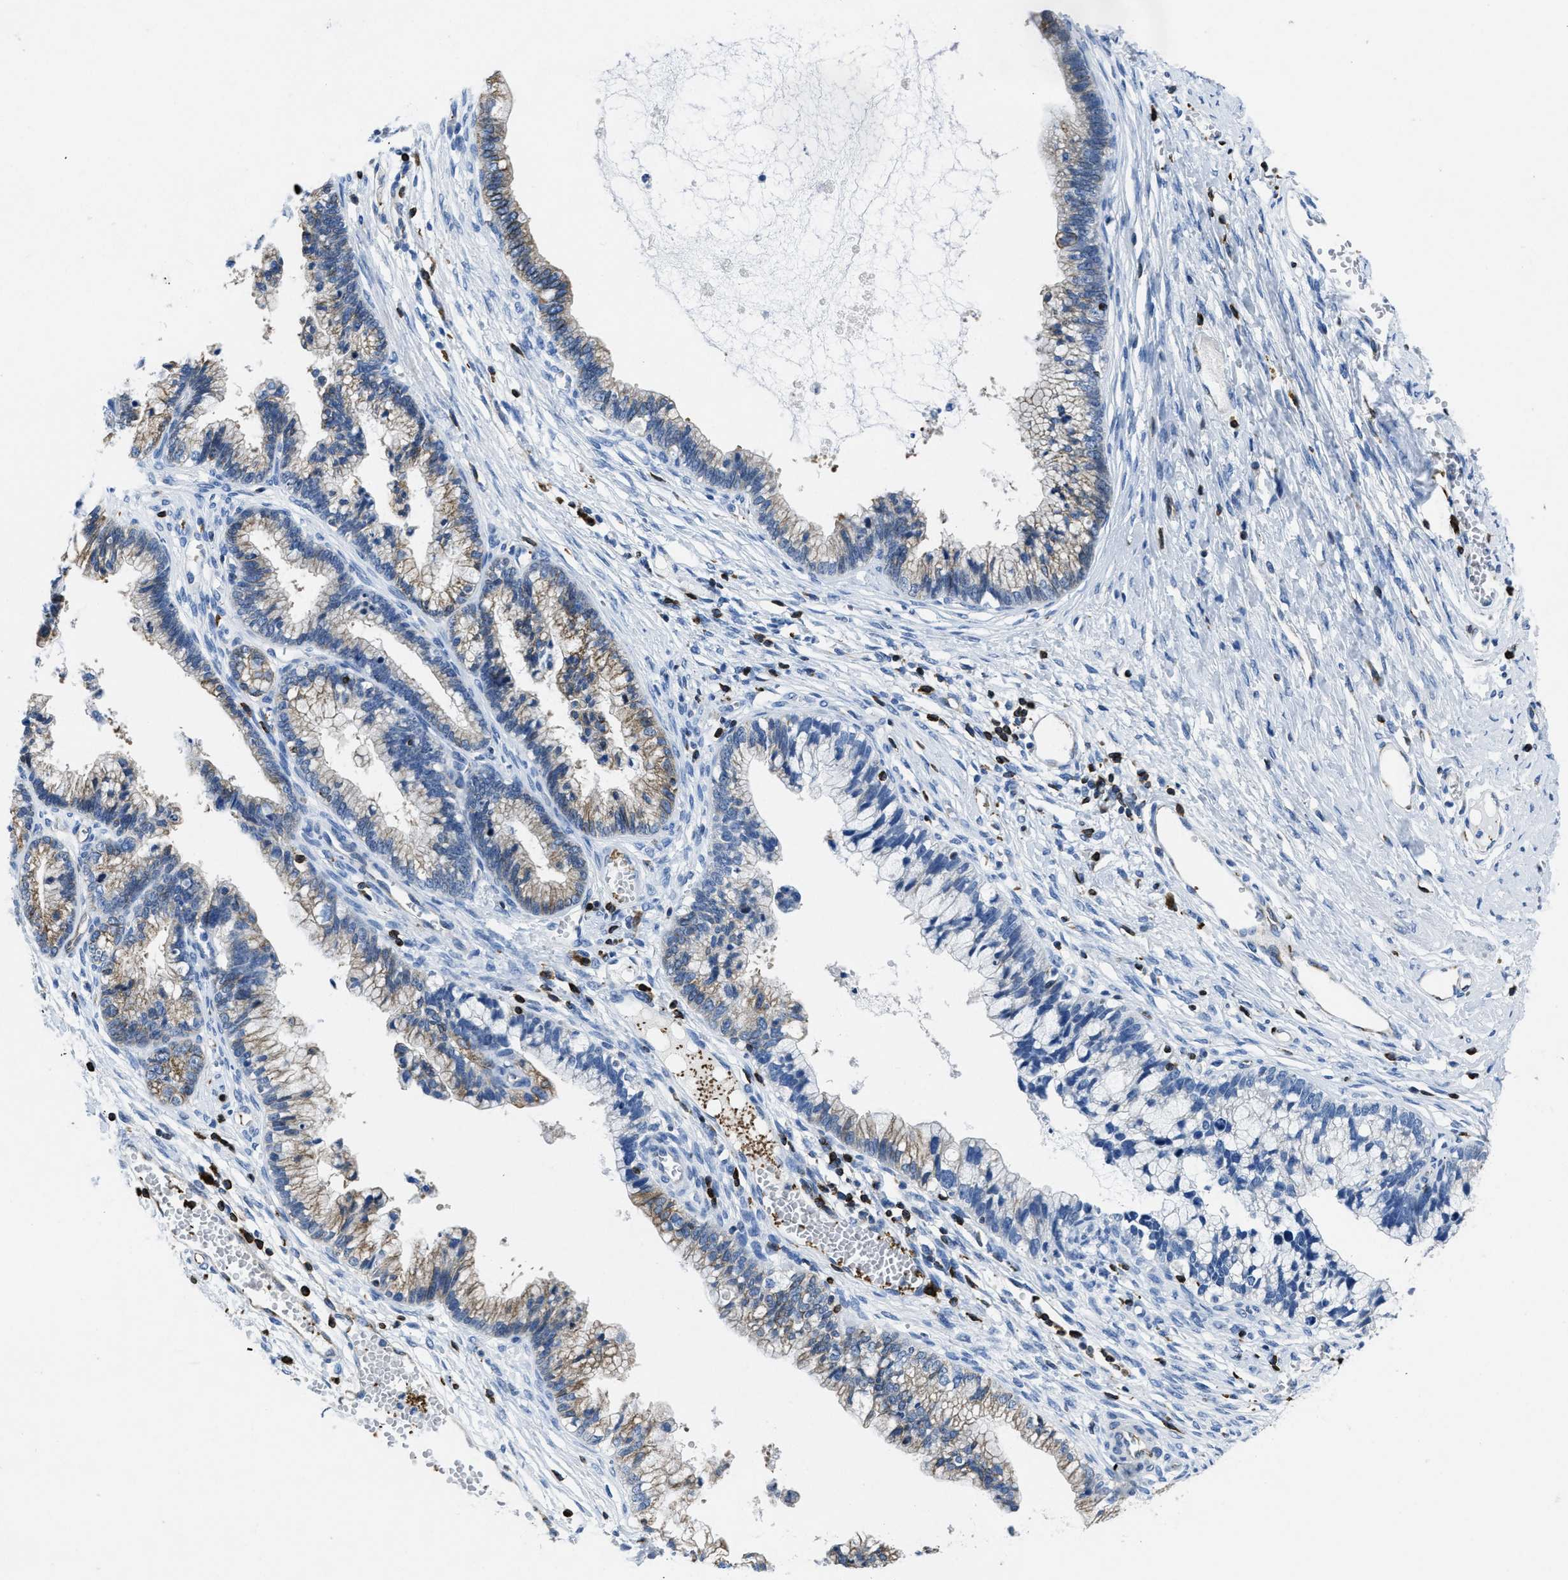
{"staining": {"intensity": "moderate", "quantity": "25%-75%", "location": "cytoplasmic/membranous"}, "tissue": "cervical cancer", "cell_type": "Tumor cells", "image_type": "cancer", "snomed": [{"axis": "morphology", "description": "Adenocarcinoma, NOS"}, {"axis": "topography", "description": "Cervix"}], "caption": "IHC histopathology image of neoplastic tissue: human cervical adenocarcinoma stained using immunohistochemistry demonstrates medium levels of moderate protein expression localized specifically in the cytoplasmic/membranous of tumor cells, appearing as a cytoplasmic/membranous brown color.", "gene": "ITGA3", "patient": {"sex": "female", "age": 44}}